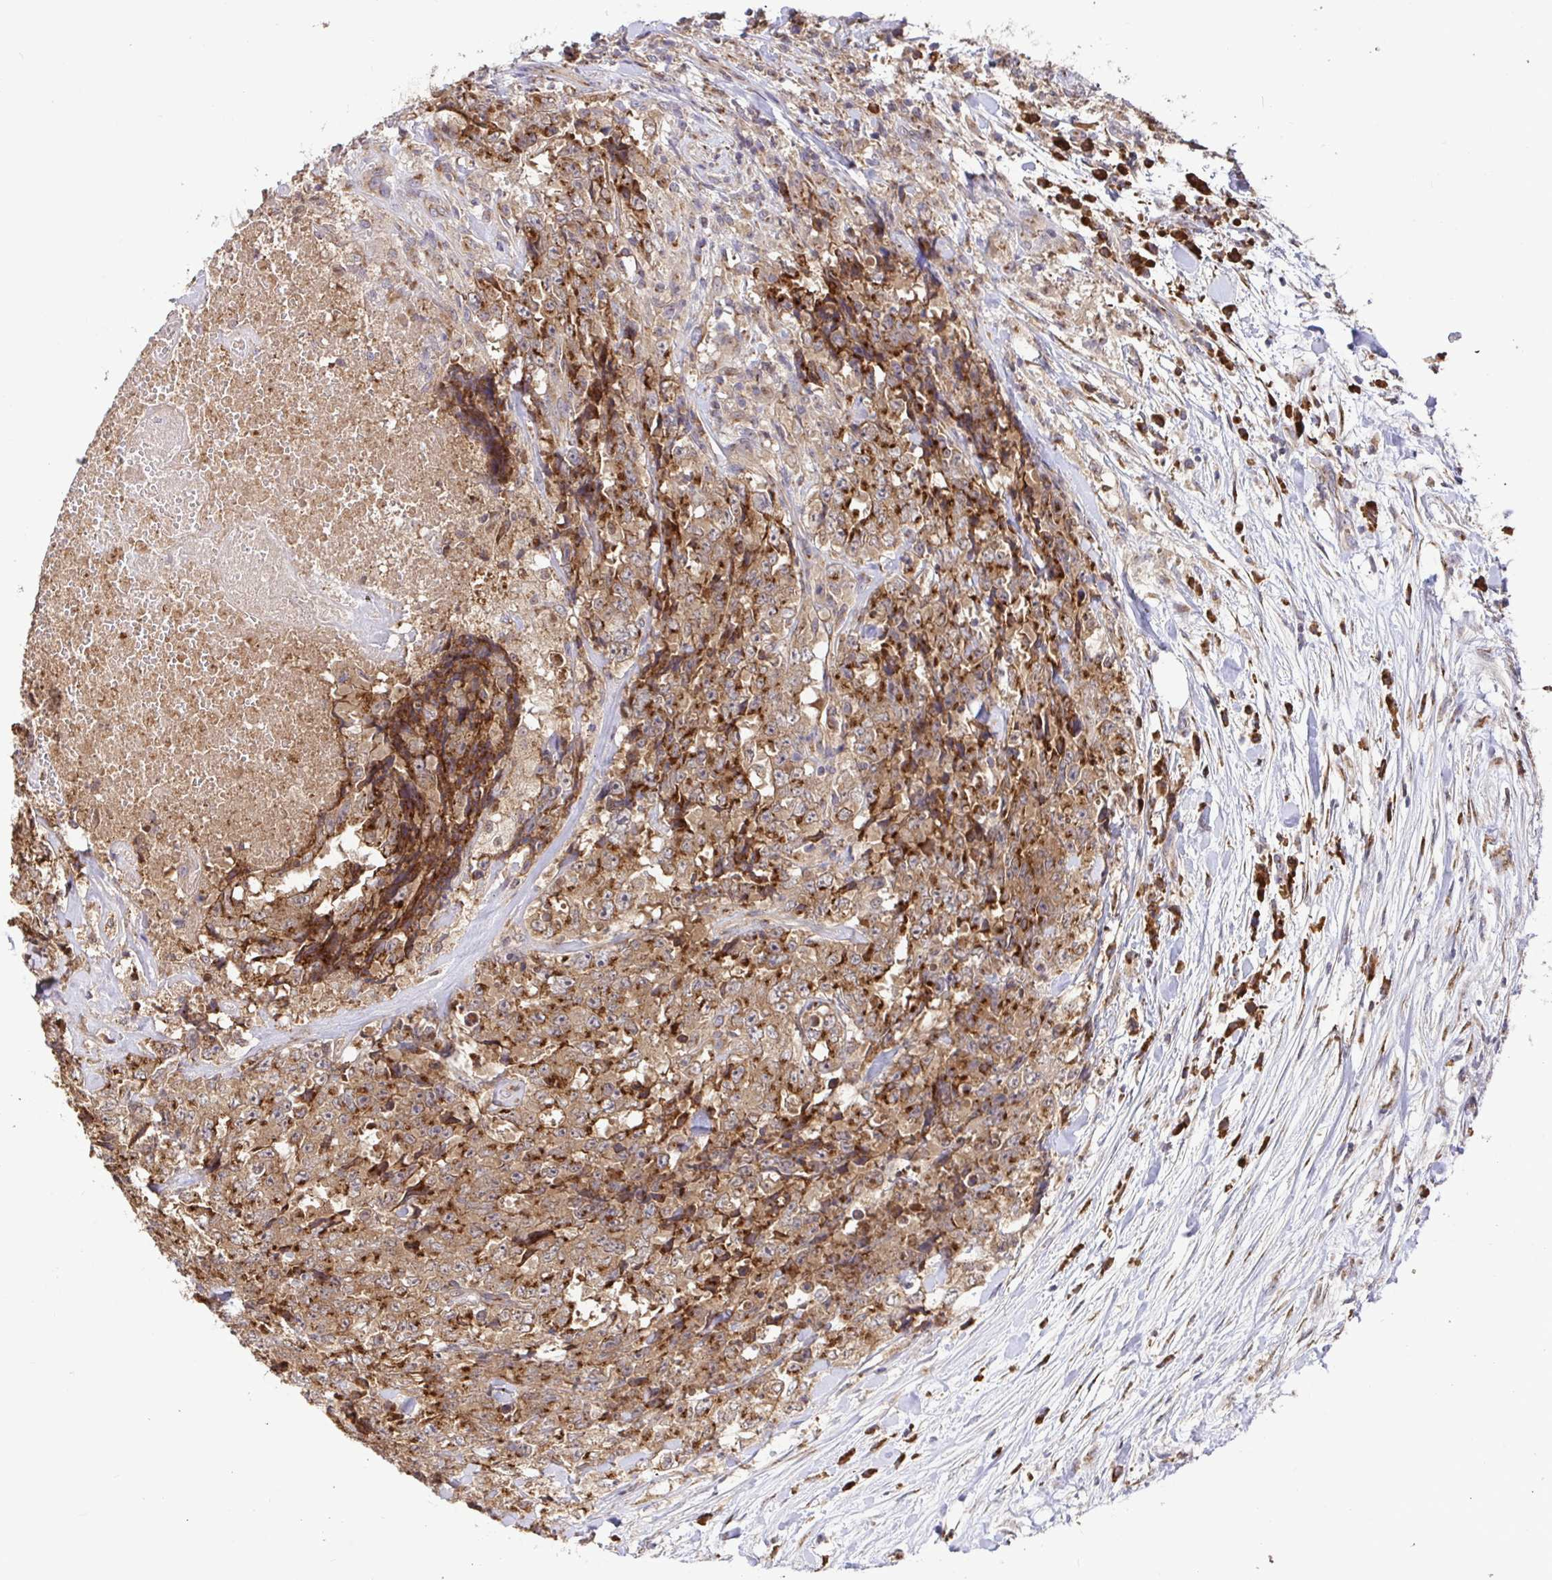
{"staining": {"intensity": "moderate", "quantity": ">75%", "location": "cytoplasmic/membranous"}, "tissue": "testis cancer", "cell_type": "Tumor cells", "image_type": "cancer", "snomed": [{"axis": "morphology", "description": "Carcinoma, Embryonal, NOS"}, {"axis": "topography", "description": "Testis"}], "caption": "This is a micrograph of IHC staining of testis cancer (embryonal carcinoma), which shows moderate positivity in the cytoplasmic/membranous of tumor cells.", "gene": "ELP1", "patient": {"sex": "male", "age": 24}}